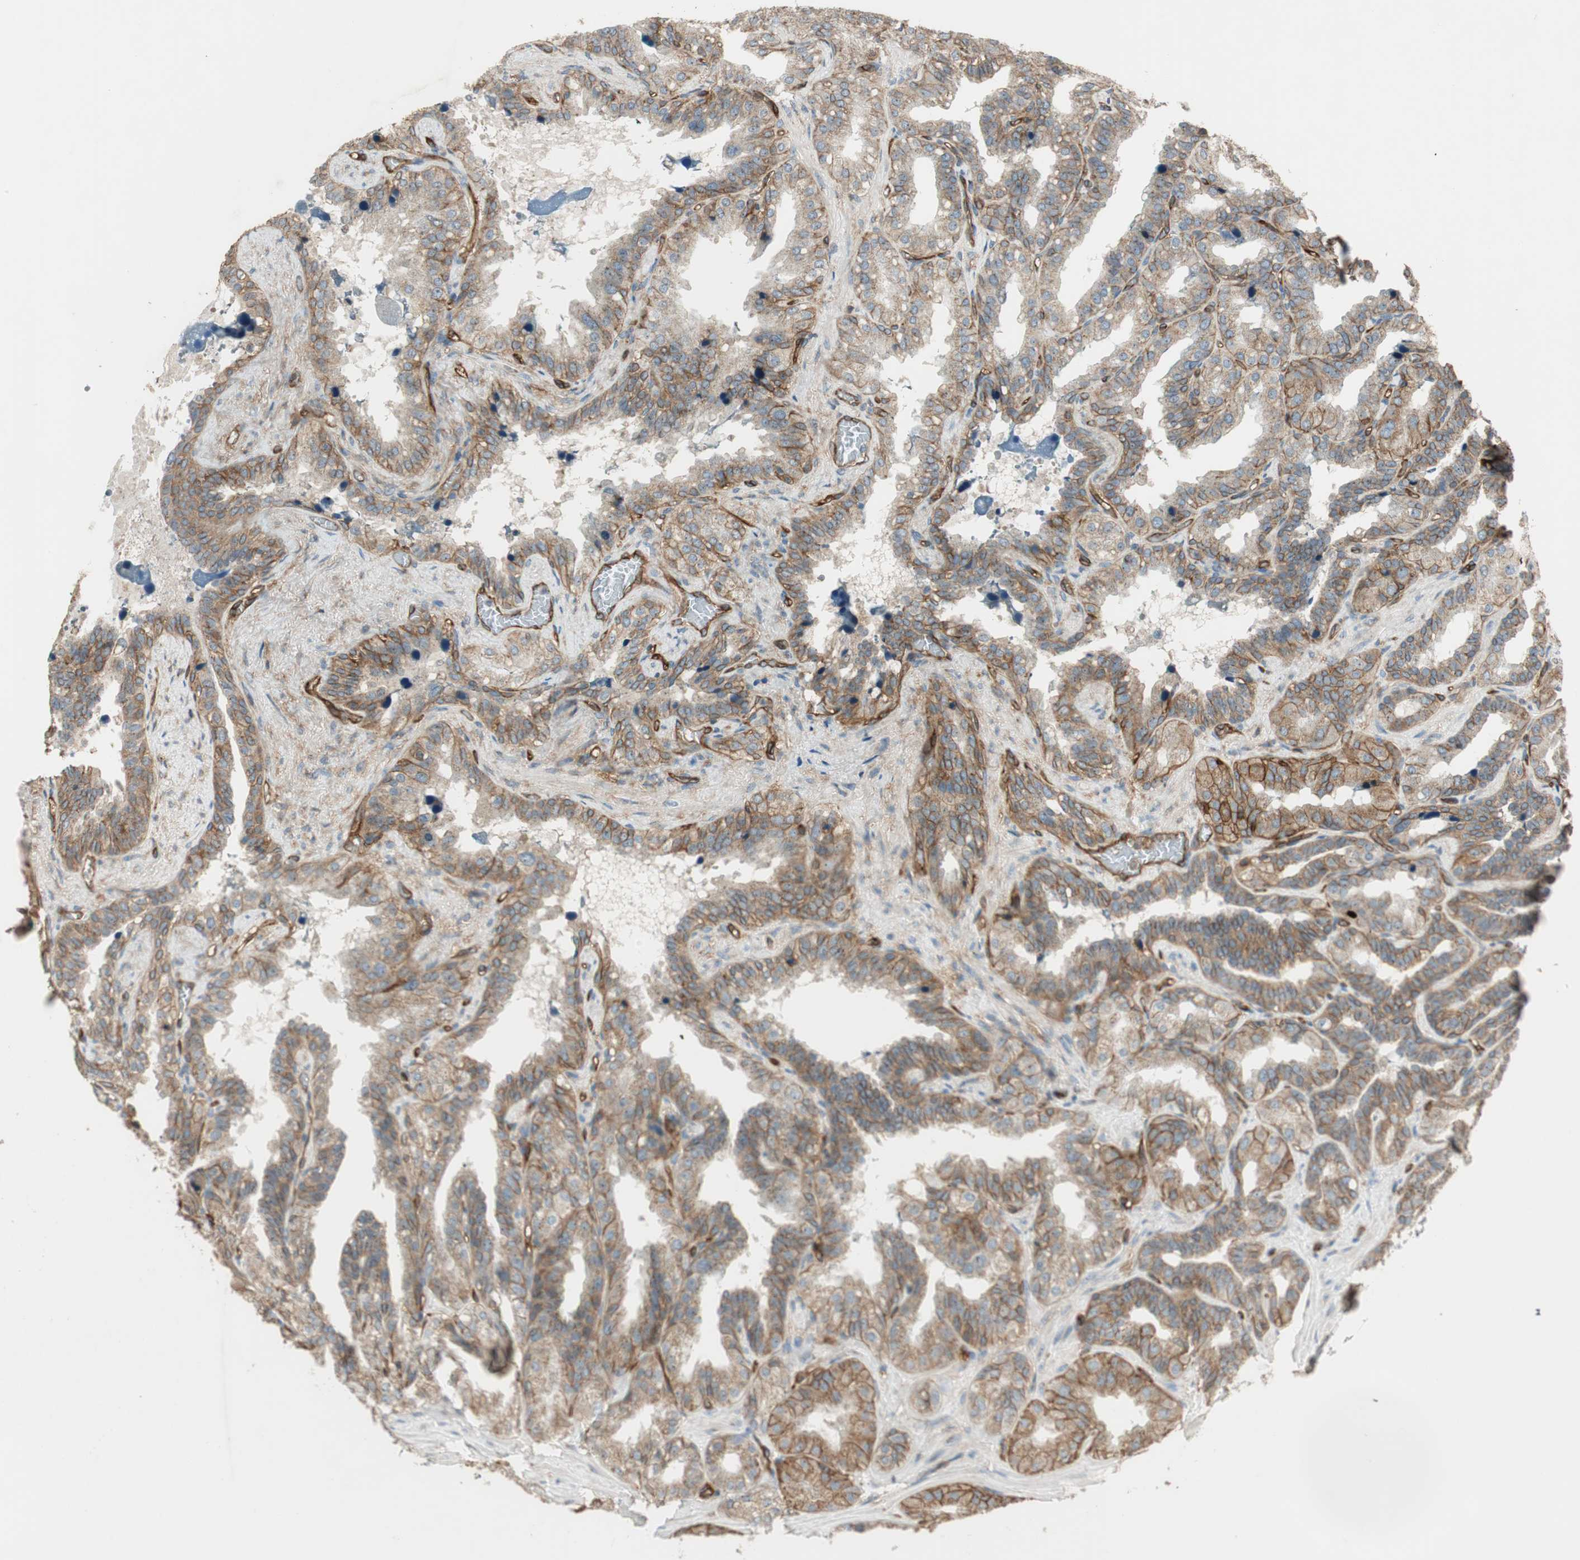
{"staining": {"intensity": "moderate", "quantity": ">75%", "location": "cytoplasmic/membranous"}, "tissue": "seminal vesicle", "cell_type": "Glandular cells", "image_type": "normal", "snomed": [{"axis": "morphology", "description": "Normal tissue, NOS"}, {"axis": "topography", "description": "Prostate"}, {"axis": "topography", "description": "Seminal veicle"}], "caption": "Glandular cells display medium levels of moderate cytoplasmic/membranous expression in about >75% of cells in normal human seminal vesicle.", "gene": "BTN3A3", "patient": {"sex": "male", "age": 51}}